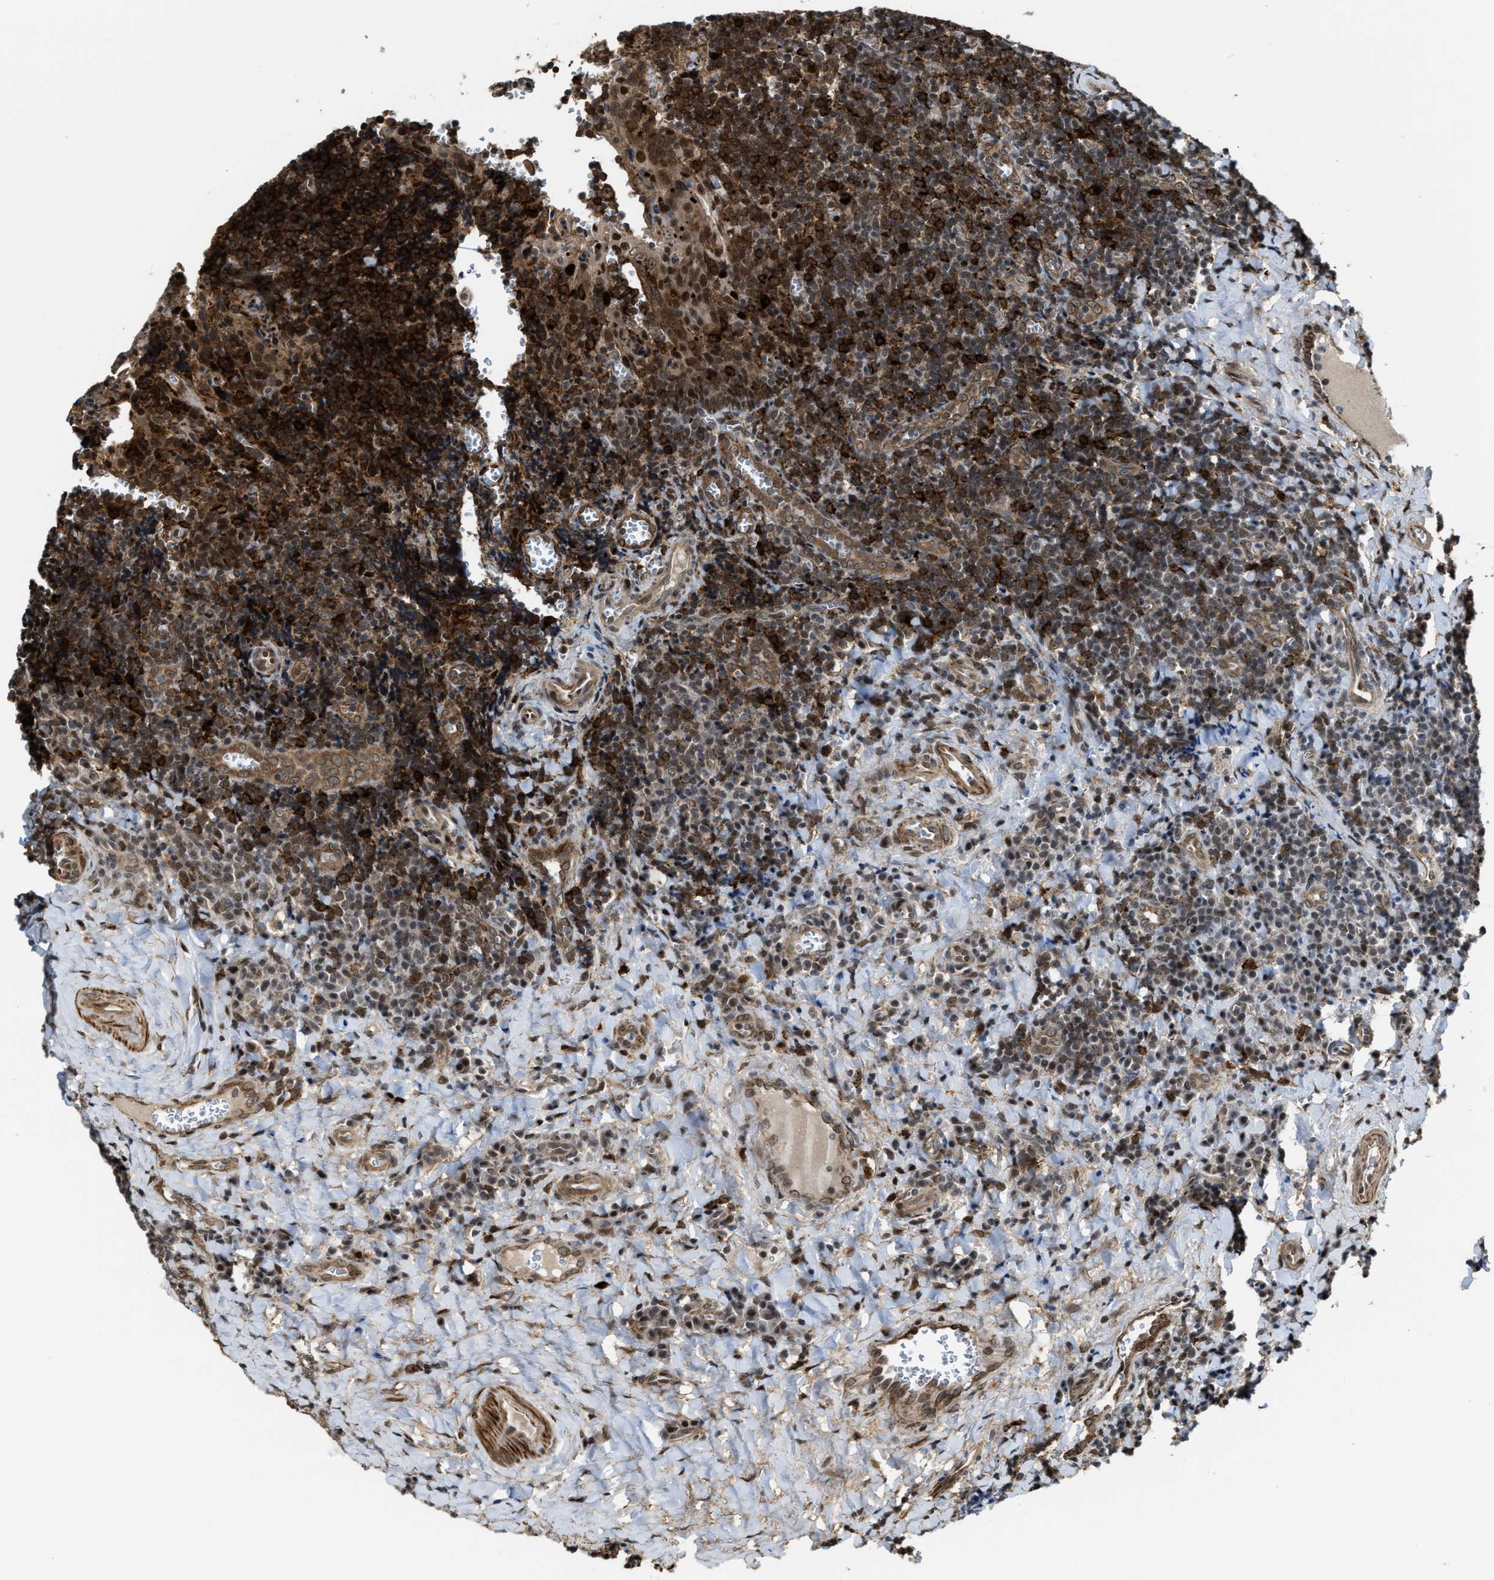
{"staining": {"intensity": "weak", "quantity": "25%-75%", "location": "nuclear"}, "tissue": "tonsil", "cell_type": "Germinal center cells", "image_type": "normal", "snomed": [{"axis": "morphology", "description": "Normal tissue, NOS"}, {"axis": "morphology", "description": "Inflammation, NOS"}, {"axis": "topography", "description": "Tonsil"}], "caption": "IHC (DAB (3,3'-diaminobenzidine)) staining of benign tonsil shows weak nuclear protein positivity in approximately 25%-75% of germinal center cells.", "gene": "ZNF250", "patient": {"sex": "female", "age": 31}}